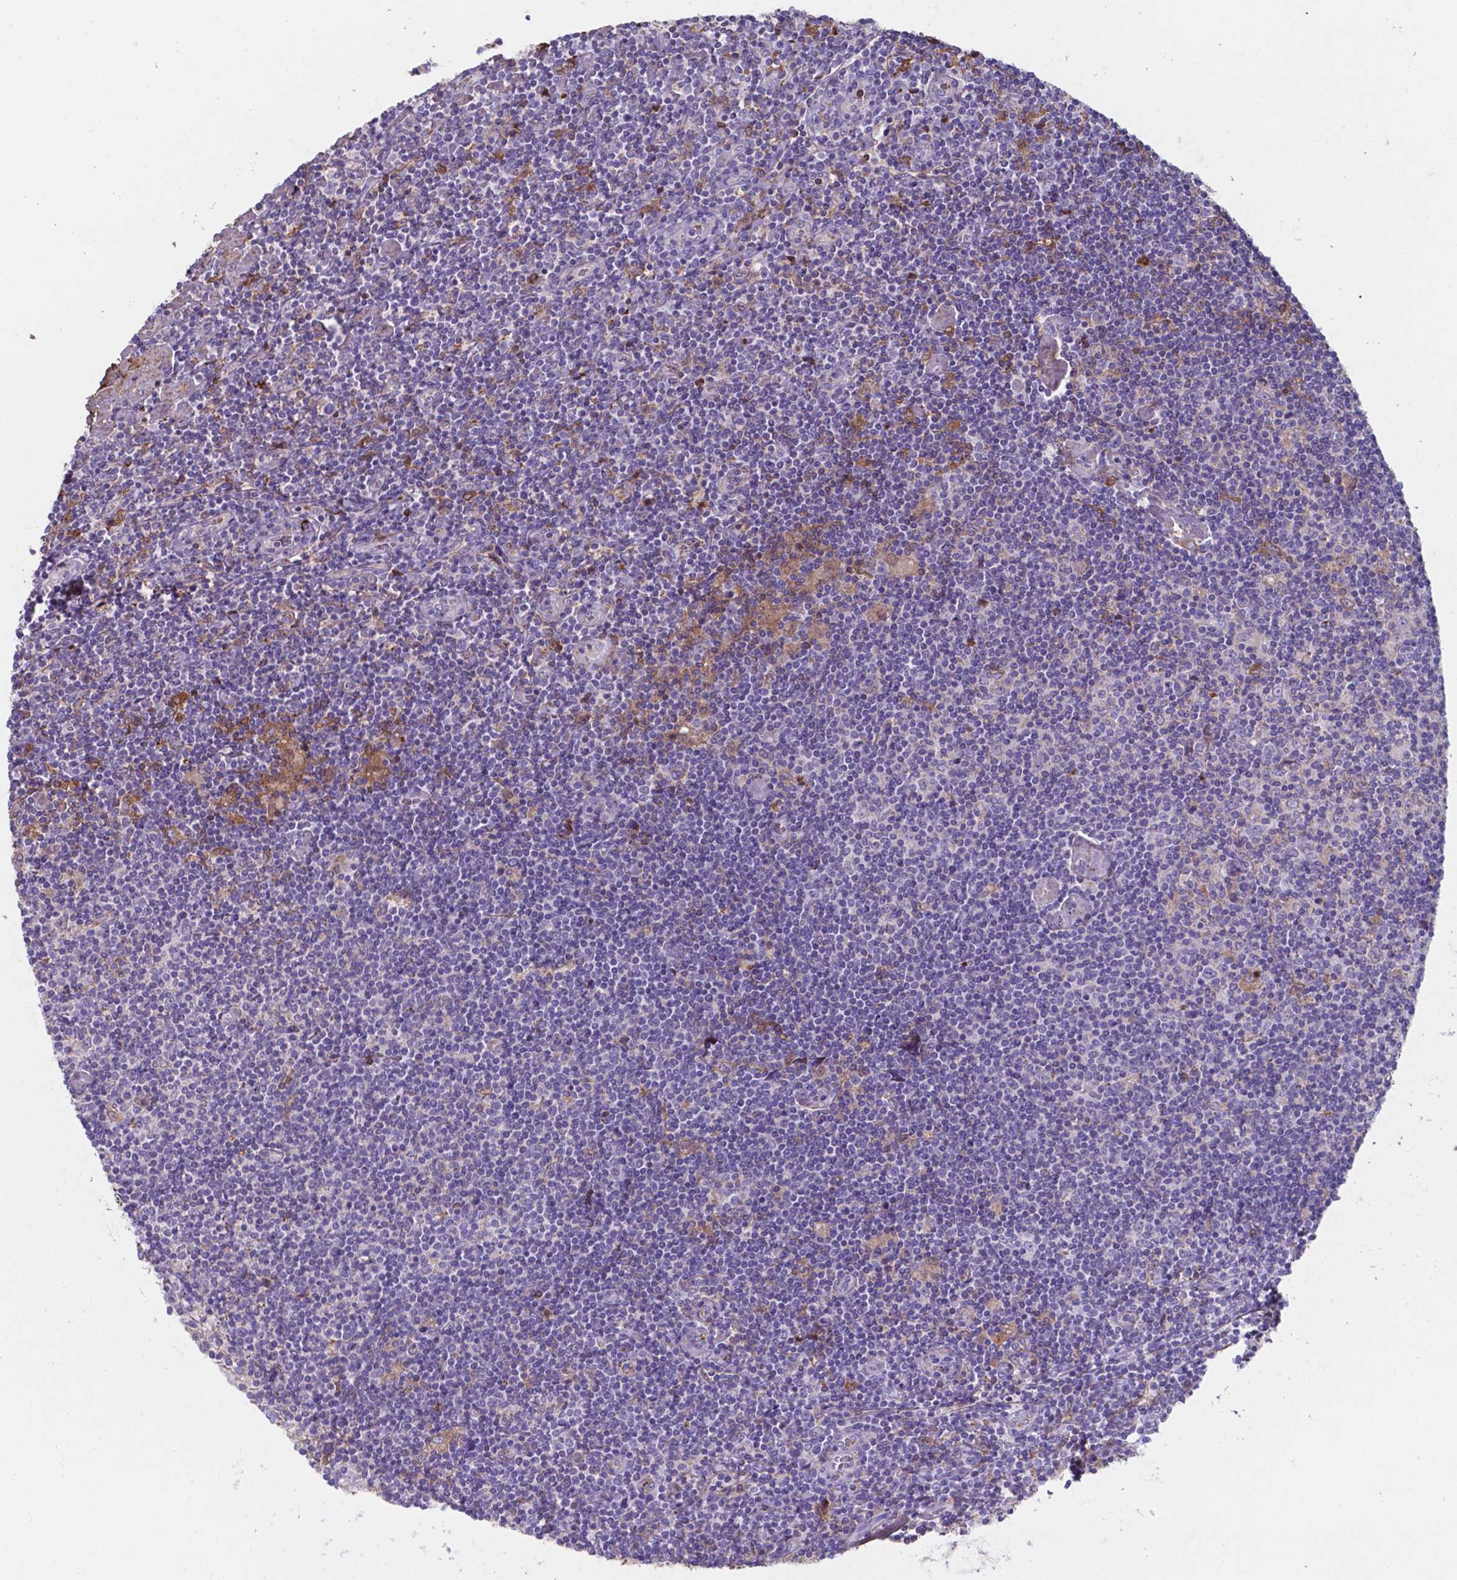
{"staining": {"intensity": "negative", "quantity": "none", "location": "none"}, "tissue": "lymphoma", "cell_type": "Tumor cells", "image_type": "cancer", "snomed": [{"axis": "morphology", "description": "Hodgkin's disease, NOS"}, {"axis": "topography", "description": "Lymph node"}], "caption": "Image shows no protein expression in tumor cells of Hodgkin's disease tissue.", "gene": "SERPINA1", "patient": {"sex": "male", "age": 40}}